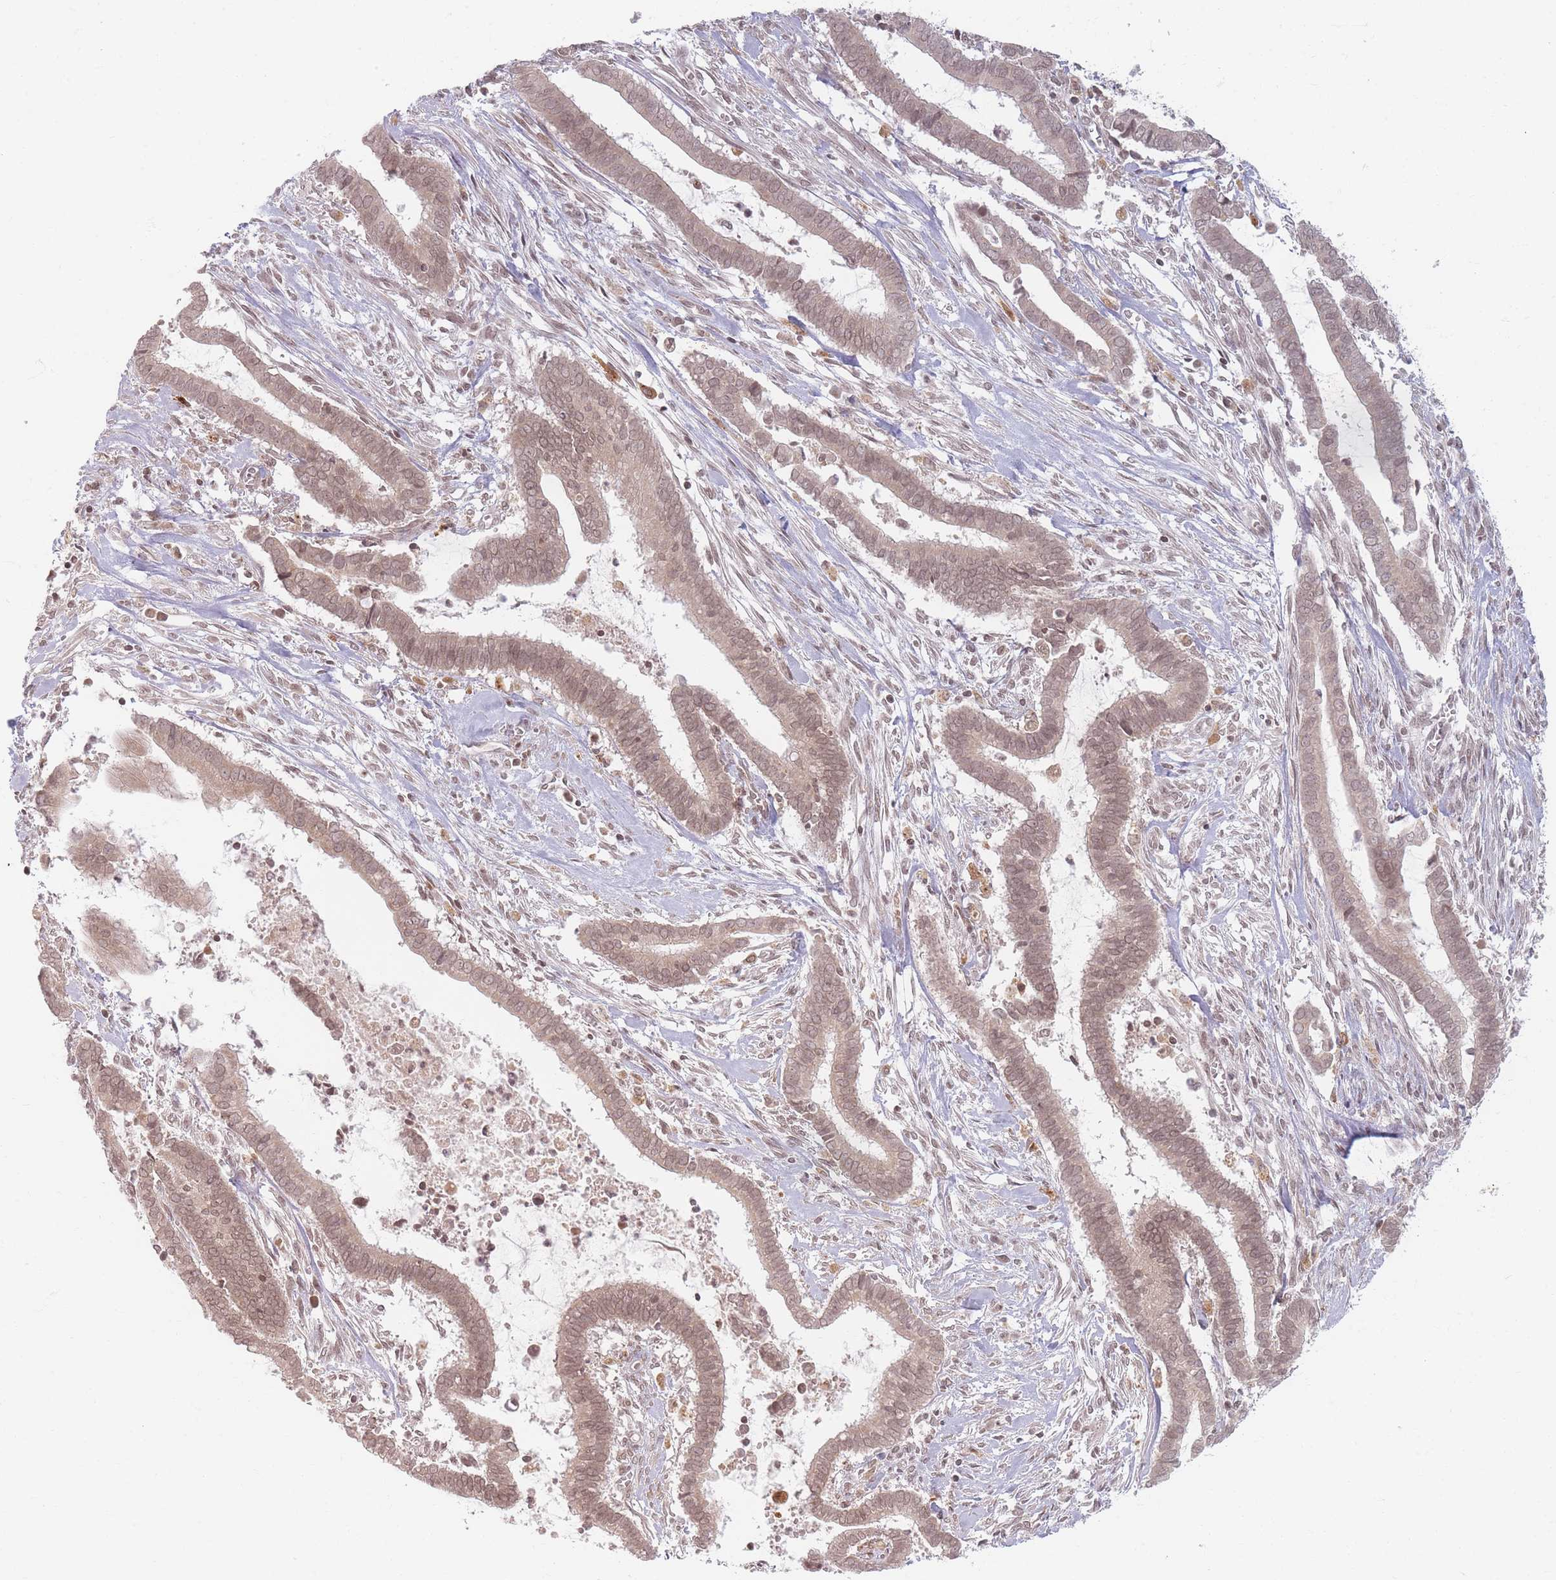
{"staining": {"intensity": "weak", "quantity": ">75%", "location": "cytoplasmic/membranous,nuclear"}, "tissue": "cervical cancer", "cell_type": "Tumor cells", "image_type": "cancer", "snomed": [{"axis": "morphology", "description": "Adenocarcinoma, NOS"}, {"axis": "topography", "description": "Cervix"}], "caption": "Adenocarcinoma (cervical) stained with IHC displays weak cytoplasmic/membranous and nuclear staining in about >75% of tumor cells. The staining was performed using DAB (3,3'-diaminobenzidine), with brown indicating positive protein expression. Nuclei are stained blue with hematoxylin.", "gene": "SPATA45", "patient": {"sex": "female", "age": 44}}